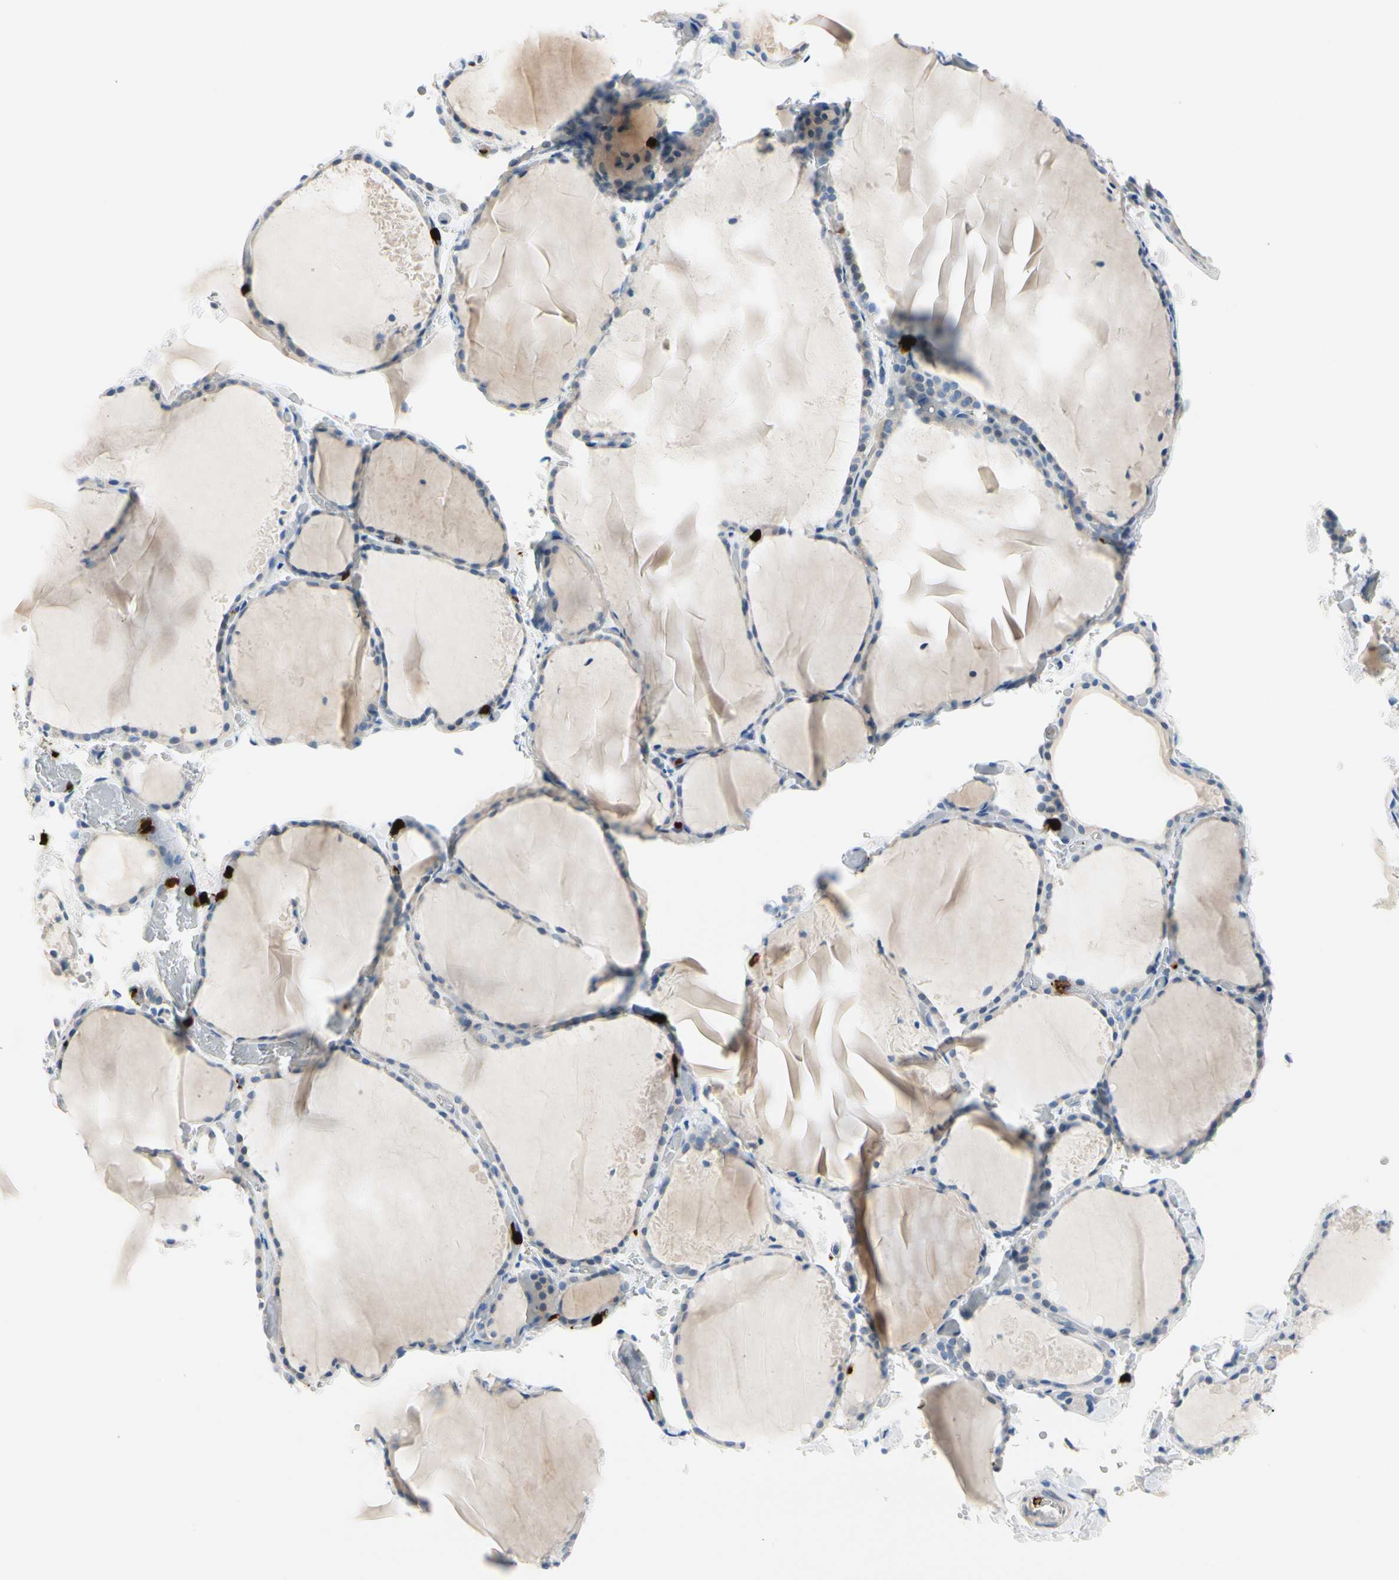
{"staining": {"intensity": "negative", "quantity": "none", "location": "none"}, "tissue": "thyroid gland", "cell_type": "Glandular cells", "image_type": "normal", "snomed": [{"axis": "morphology", "description": "Normal tissue, NOS"}, {"axis": "topography", "description": "Thyroid gland"}], "caption": "A micrograph of thyroid gland stained for a protein shows no brown staining in glandular cells.", "gene": "TRAF5", "patient": {"sex": "female", "age": 22}}